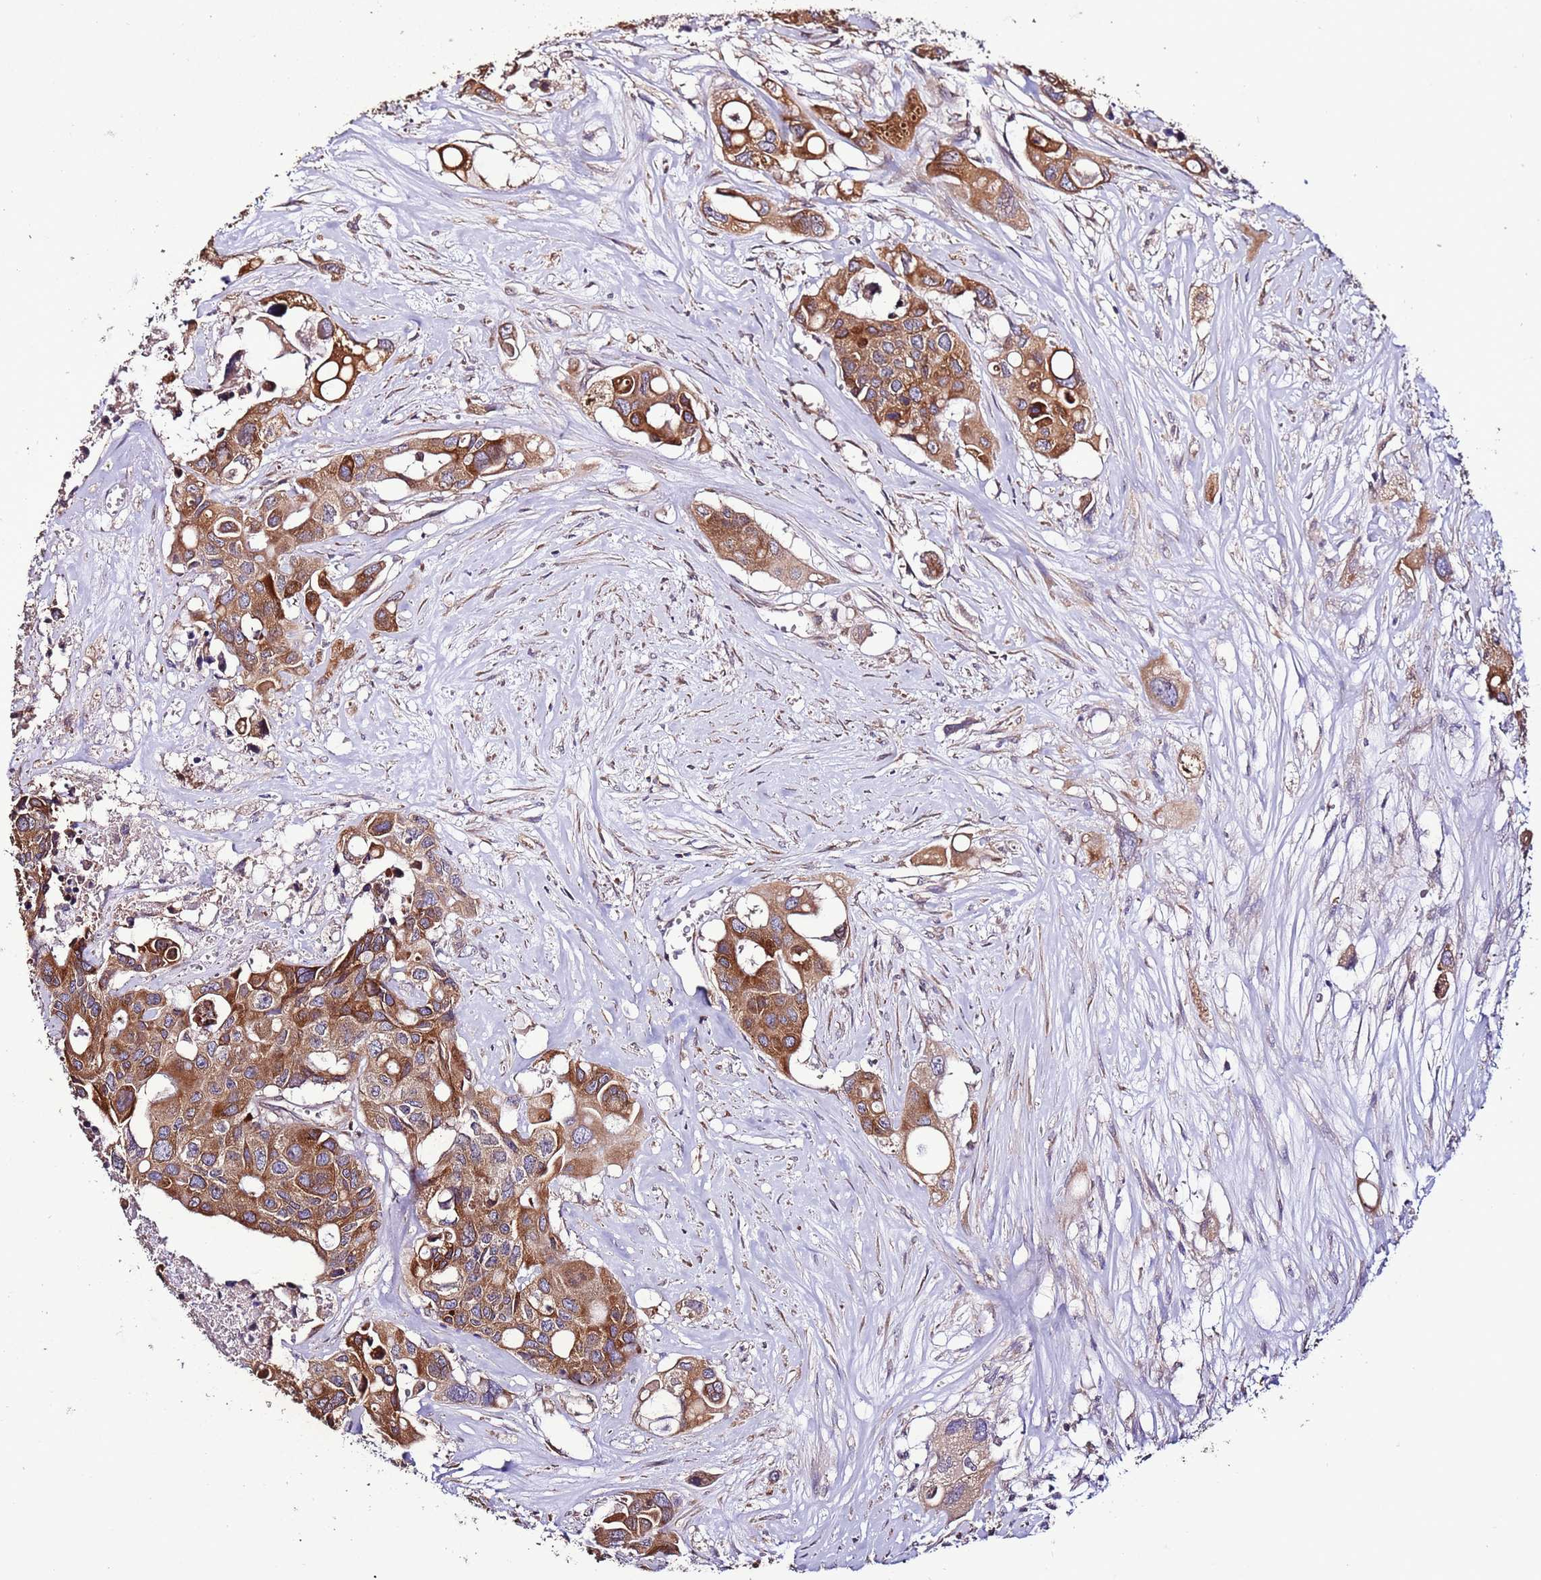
{"staining": {"intensity": "strong", "quantity": ">75%", "location": "cytoplasmic/membranous"}, "tissue": "colorectal cancer", "cell_type": "Tumor cells", "image_type": "cancer", "snomed": [{"axis": "morphology", "description": "Adenocarcinoma, NOS"}, {"axis": "topography", "description": "Colon"}], "caption": "Colorectal adenocarcinoma stained for a protein (brown) displays strong cytoplasmic/membranous positive staining in about >75% of tumor cells.", "gene": "SLC41A3", "patient": {"sex": "male", "age": 77}}